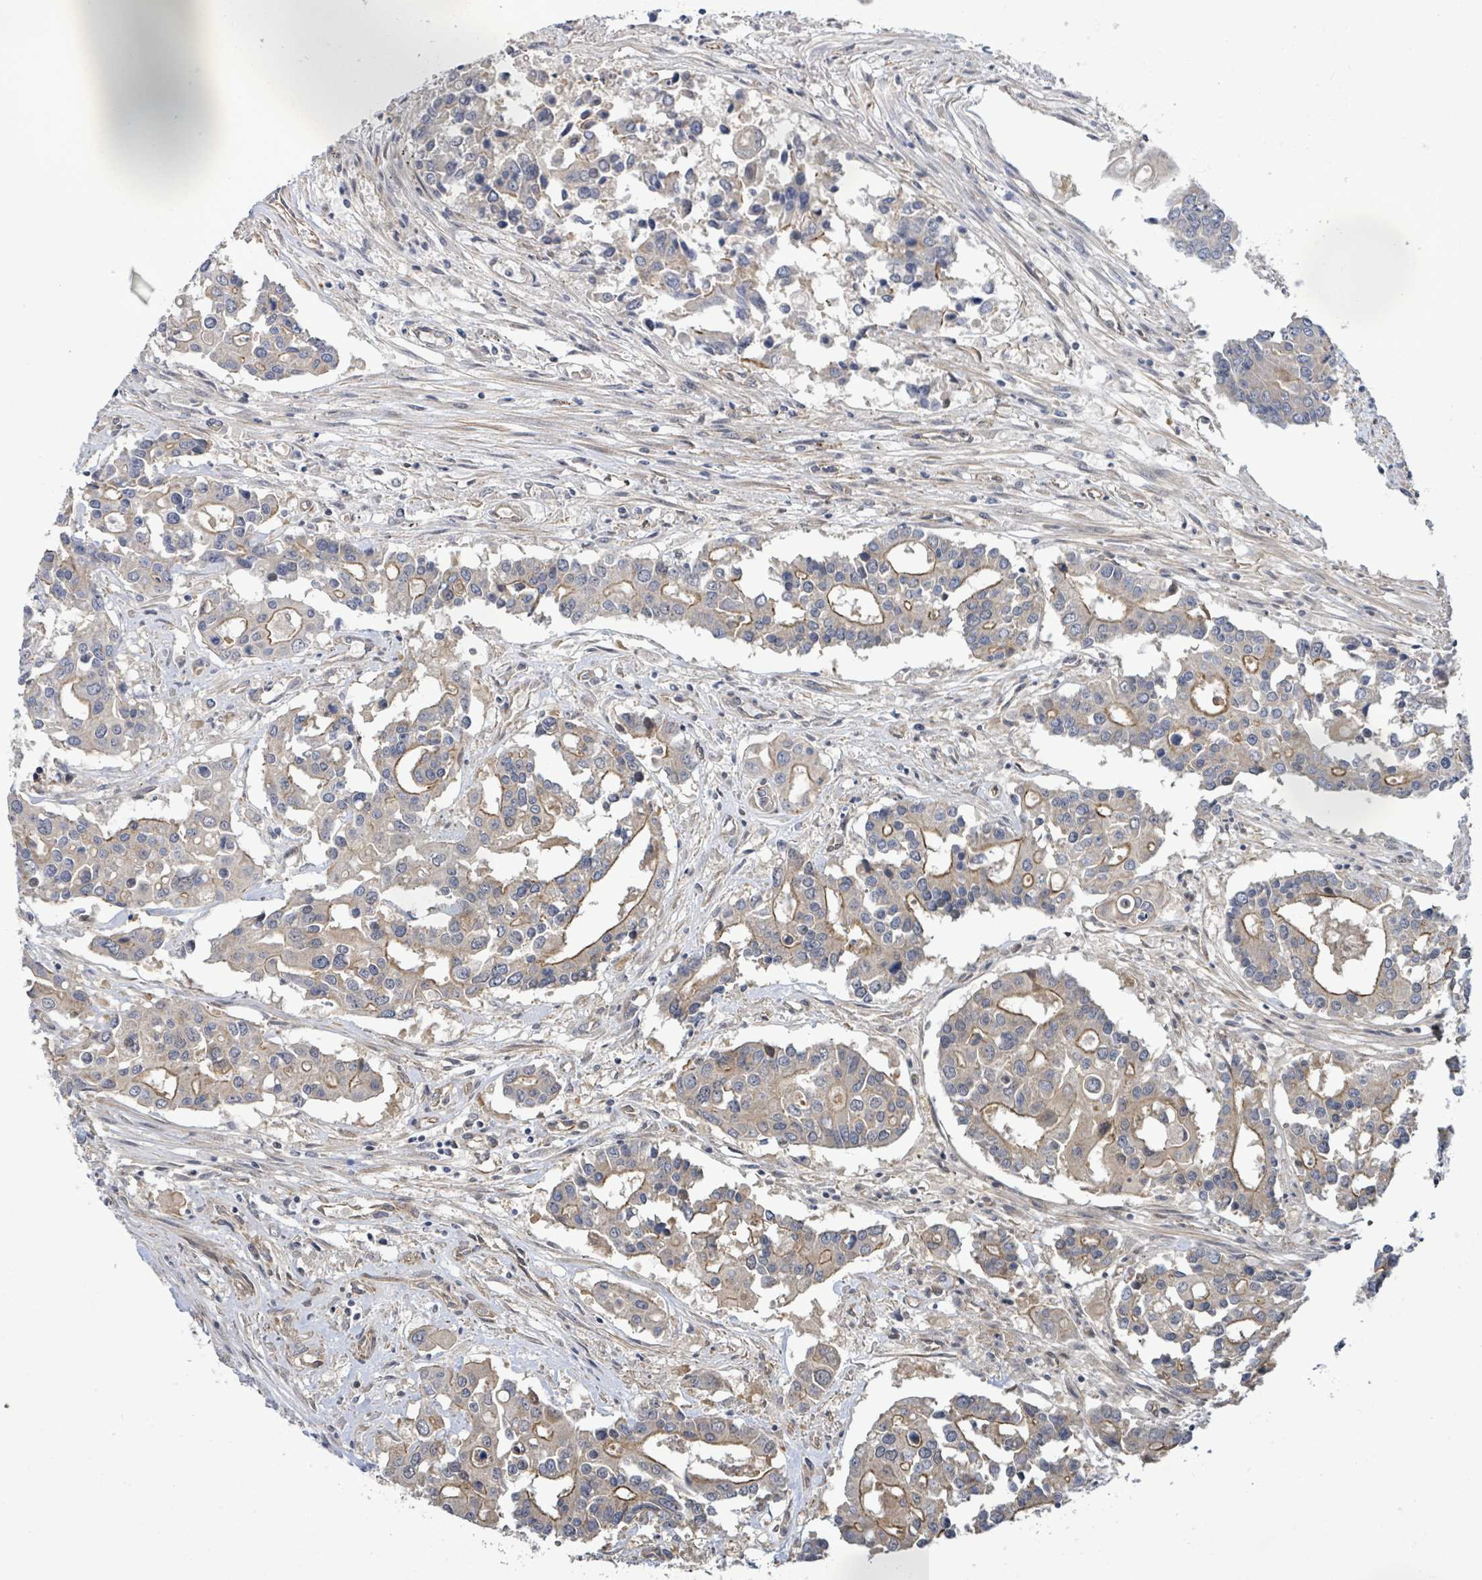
{"staining": {"intensity": "moderate", "quantity": "25%-75%", "location": "cytoplasmic/membranous"}, "tissue": "colorectal cancer", "cell_type": "Tumor cells", "image_type": "cancer", "snomed": [{"axis": "morphology", "description": "Adenocarcinoma, NOS"}, {"axis": "topography", "description": "Colon"}], "caption": "Colorectal cancer stained with DAB (3,3'-diaminobenzidine) IHC reveals medium levels of moderate cytoplasmic/membranous staining in about 25%-75% of tumor cells. The staining was performed using DAB (3,3'-diaminobenzidine), with brown indicating positive protein expression. Nuclei are stained blue with hematoxylin.", "gene": "KBTBD11", "patient": {"sex": "male", "age": 77}}